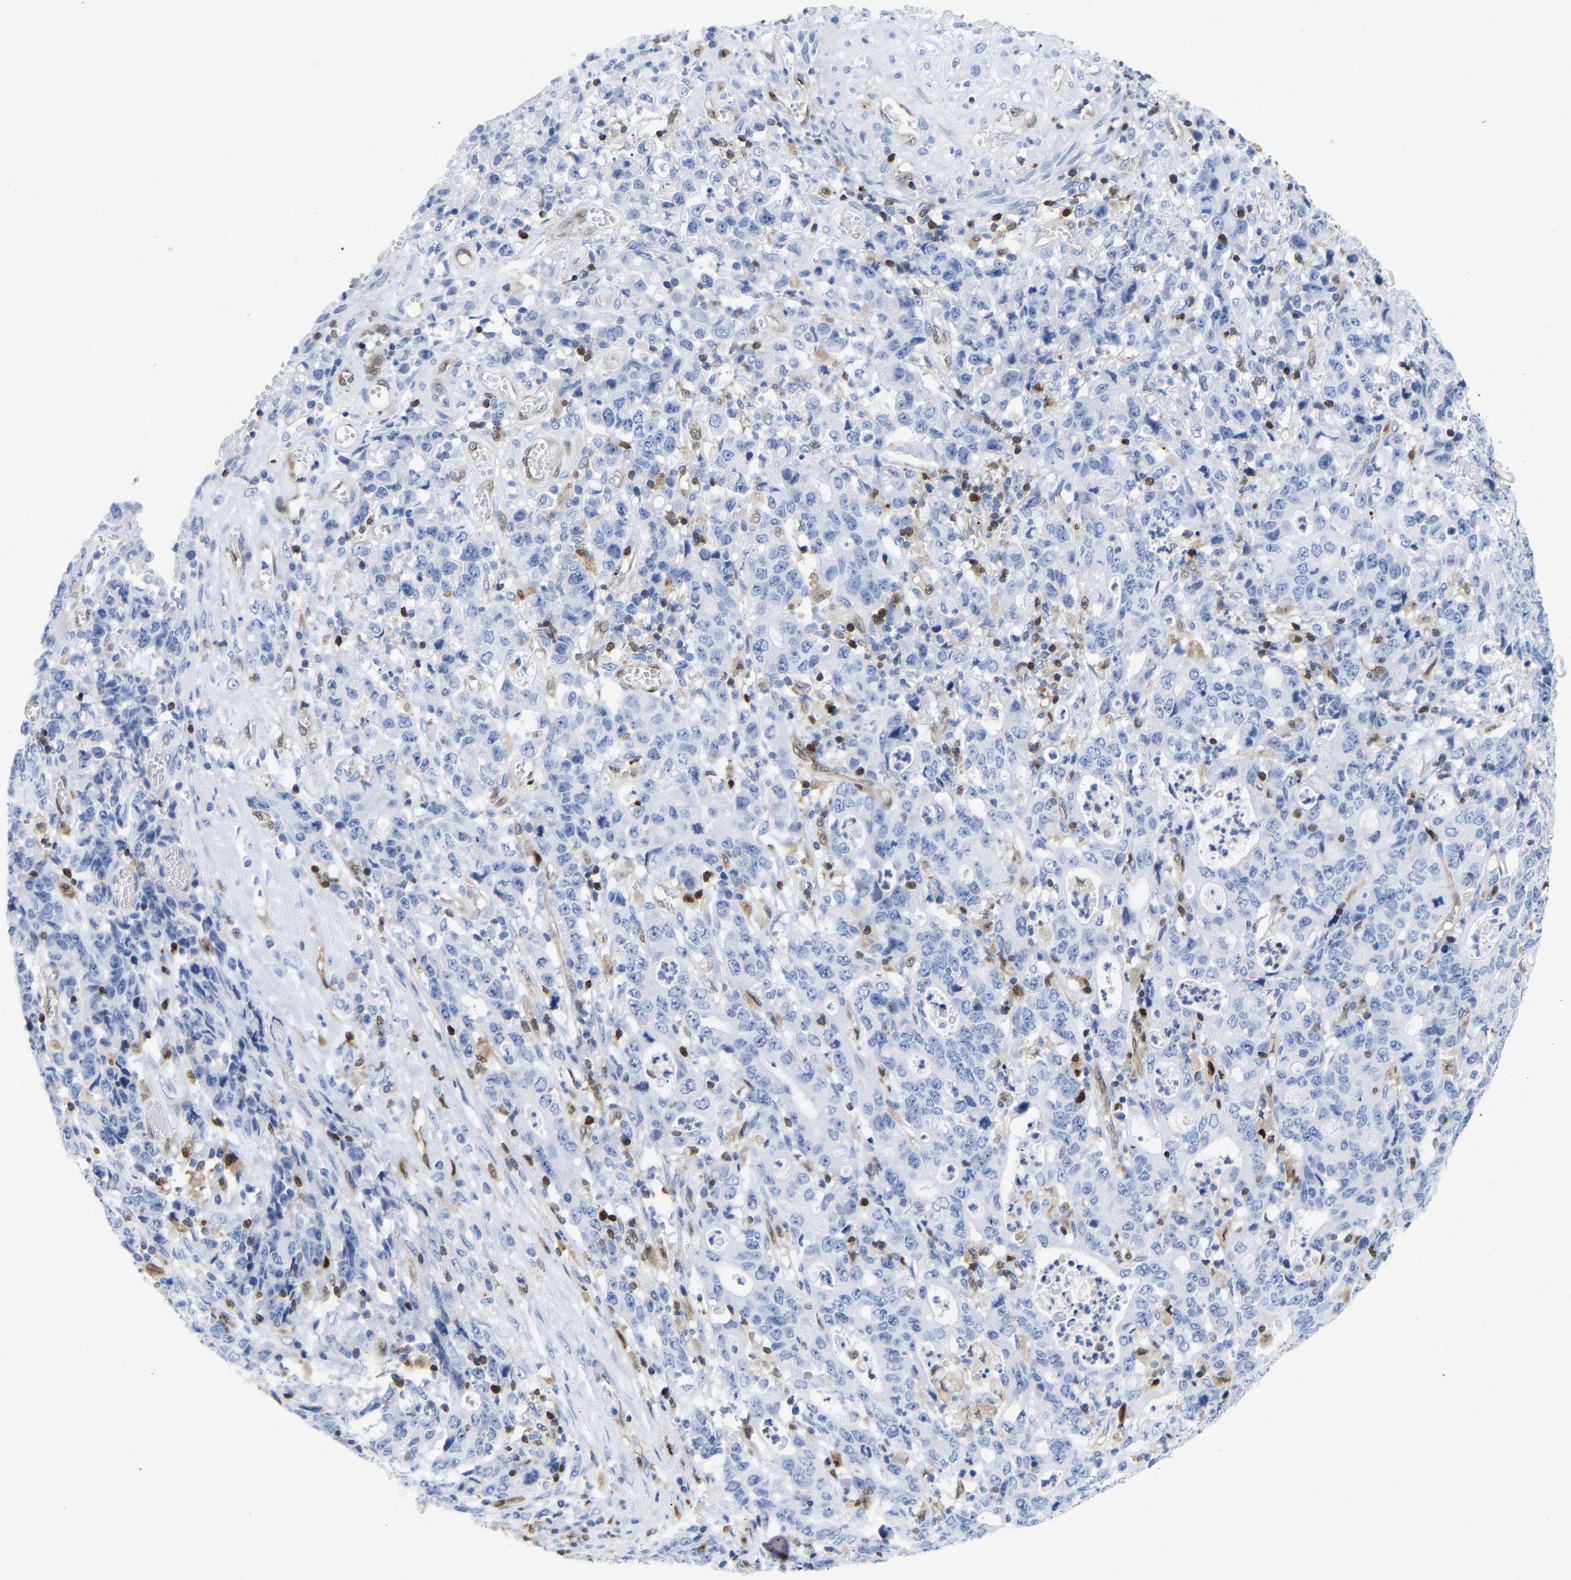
{"staining": {"intensity": "negative", "quantity": "none", "location": "none"}, "tissue": "stomach cancer", "cell_type": "Tumor cells", "image_type": "cancer", "snomed": [{"axis": "morphology", "description": "Adenocarcinoma, NOS"}, {"axis": "topography", "description": "Stomach, upper"}], "caption": "Histopathology image shows no protein positivity in tumor cells of adenocarcinoma (stomach) tissue.", "gene": "GIMAP4", "patient": {"sex": "male", "age": 69}}